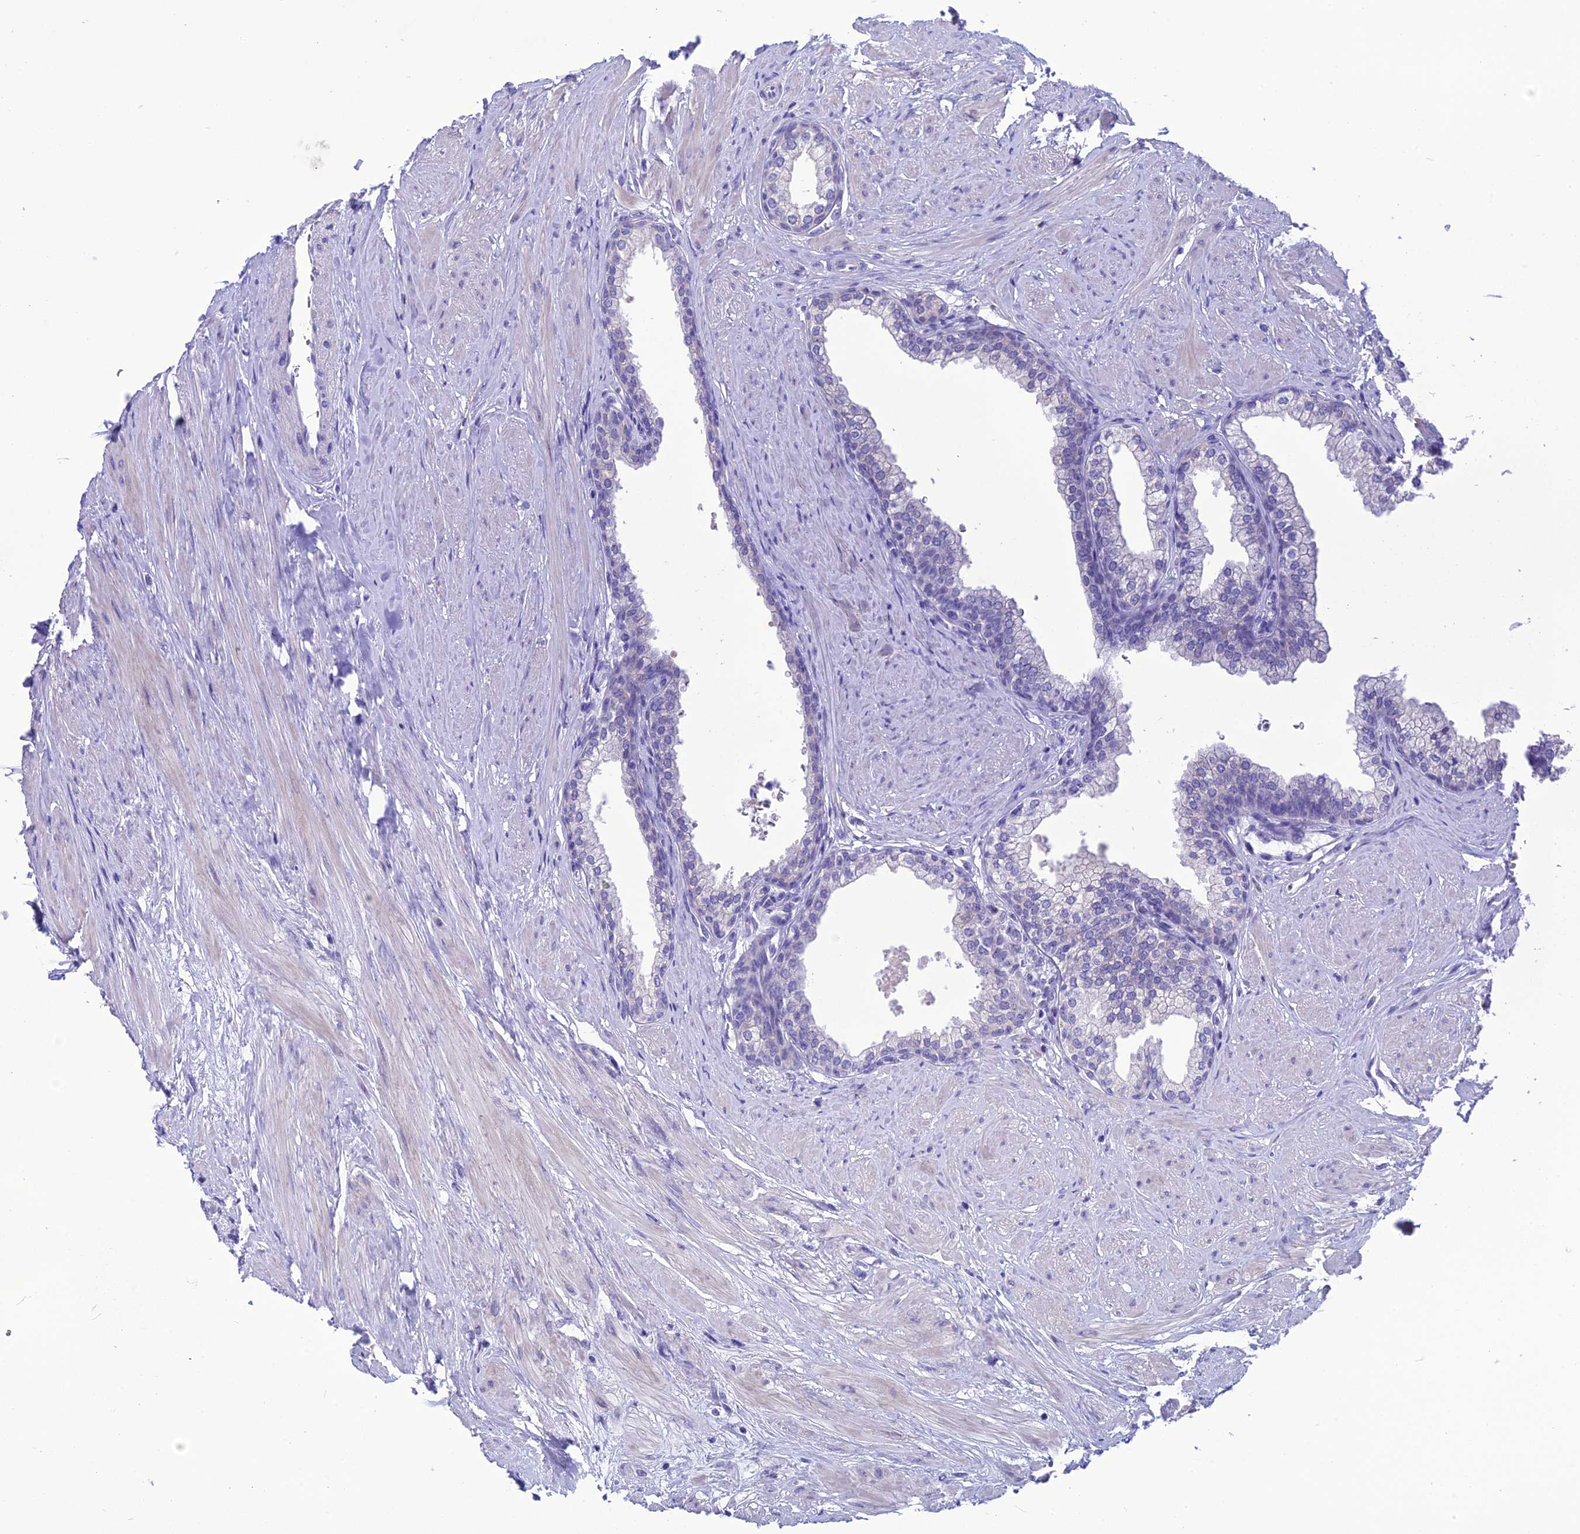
{"staining": {"intensity": "negative", "quantity": "none", "location": "none"}, "tissue": "prostate", "cell_type": "Glandular cells", "image_type": "normal", "snomed": [{"axis": "morphology", "description": "Normal tissue, NOS"}, {"axis": "morphology", "description": "Urothelial carcinoma, Low grade"}, {"axis": "topography", "description": "Urinary bladder"}, {"axis": "topography", "description": "Prostate"}], "caption": "An immunohistochemistry micrograph of benign prostate is shown. There is no staining in glandular cells of prostate.", "gene": "BBS2", "patient": {"sex": "male", "age": 60}}